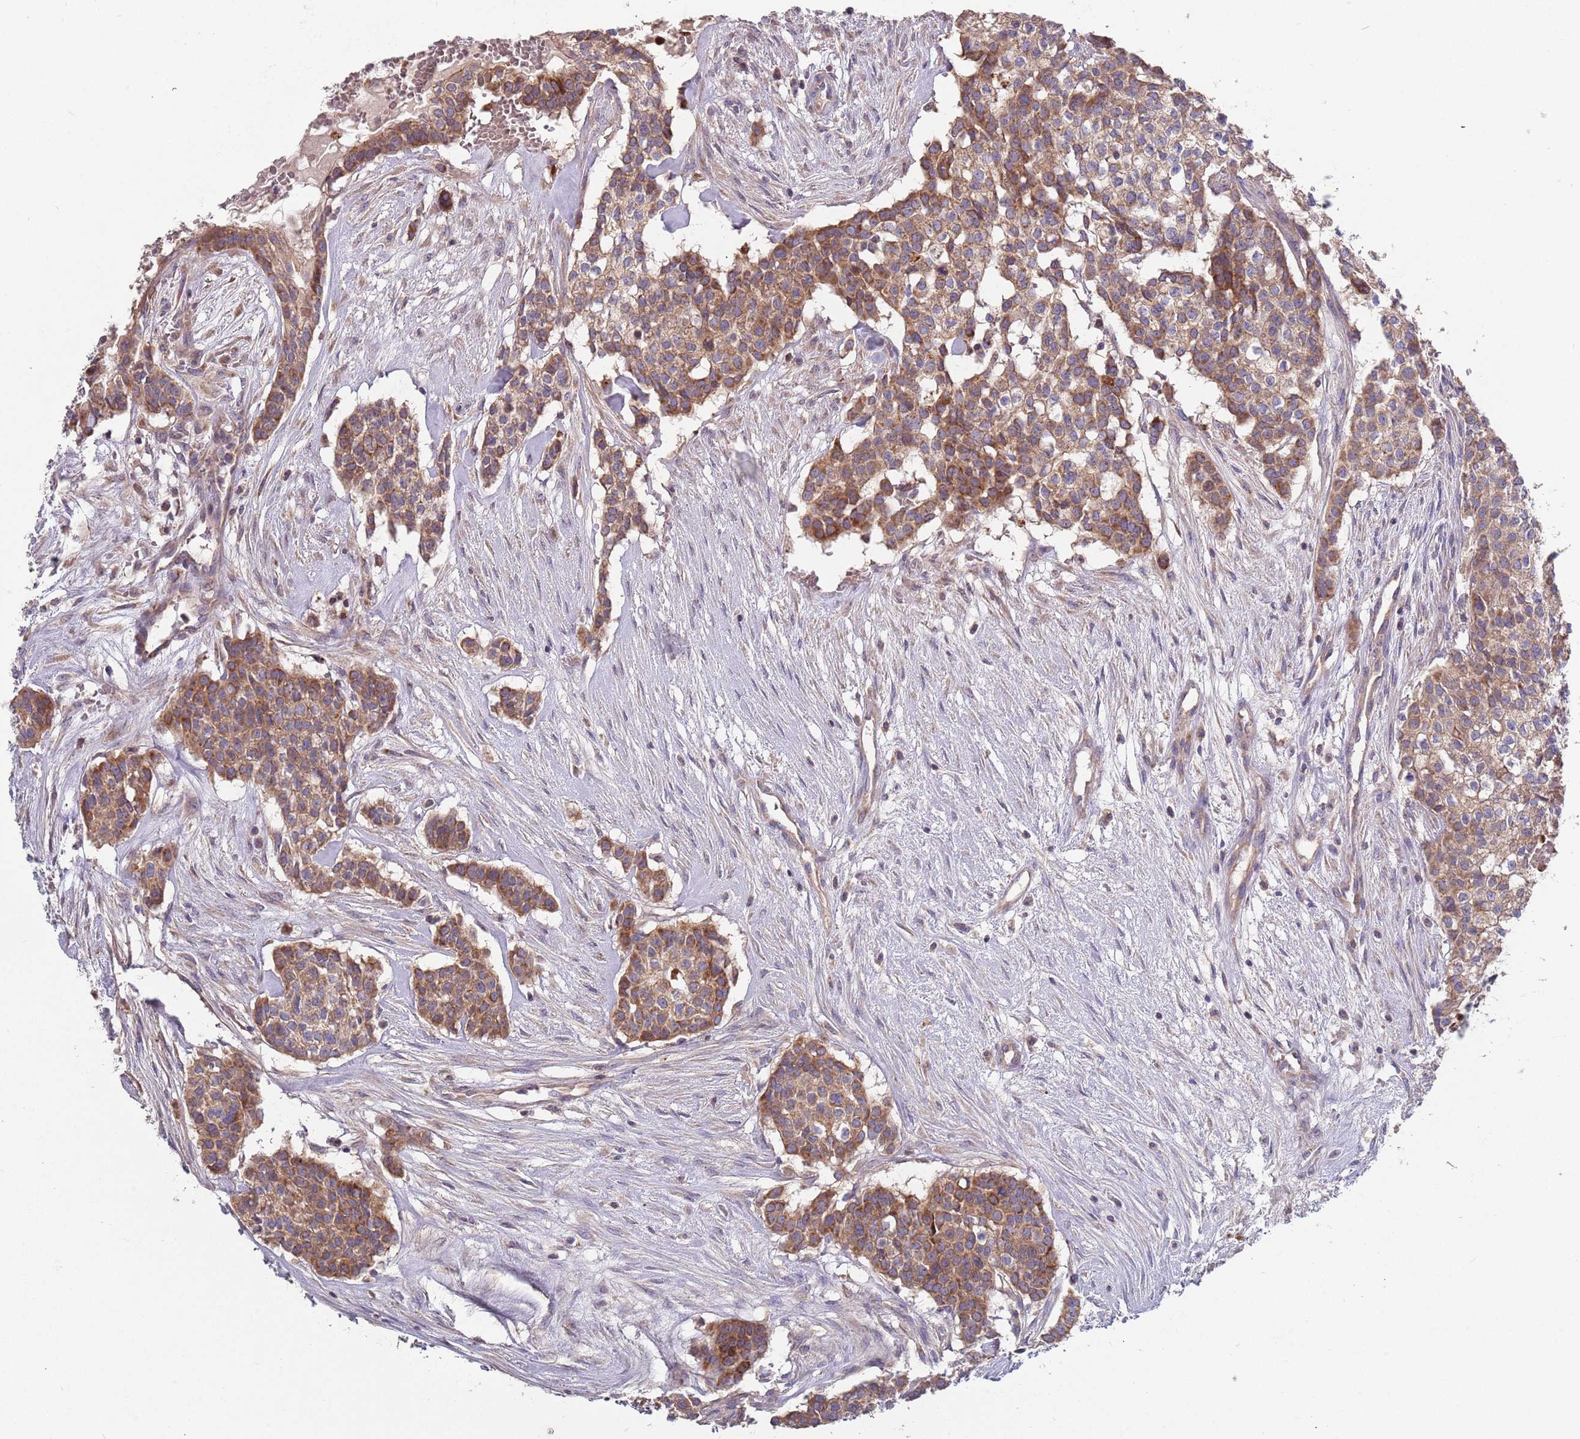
{"staining": {"intensity": "moderate", "quantity": ">75%", "location": "cytoplasmic/membranous"}, "tissue": "head and neck cancer", "cell_type": "Tumor cells", "image_type": "cancer", "snomed": [{"axis": "morphology", "description": "Adenocarcinoma, NOS"}, {"axis": "topography", "description": "Head-Neck"}], "caption": "Protein staining by IHC exhibits moderate cytoplasmic/membranous positivity in approximately >75% of tumor cells in head and neck cancer (adenocarcinoma).", "gene": "ABCC10", "patient": {"sex": "male", "age": 81}}